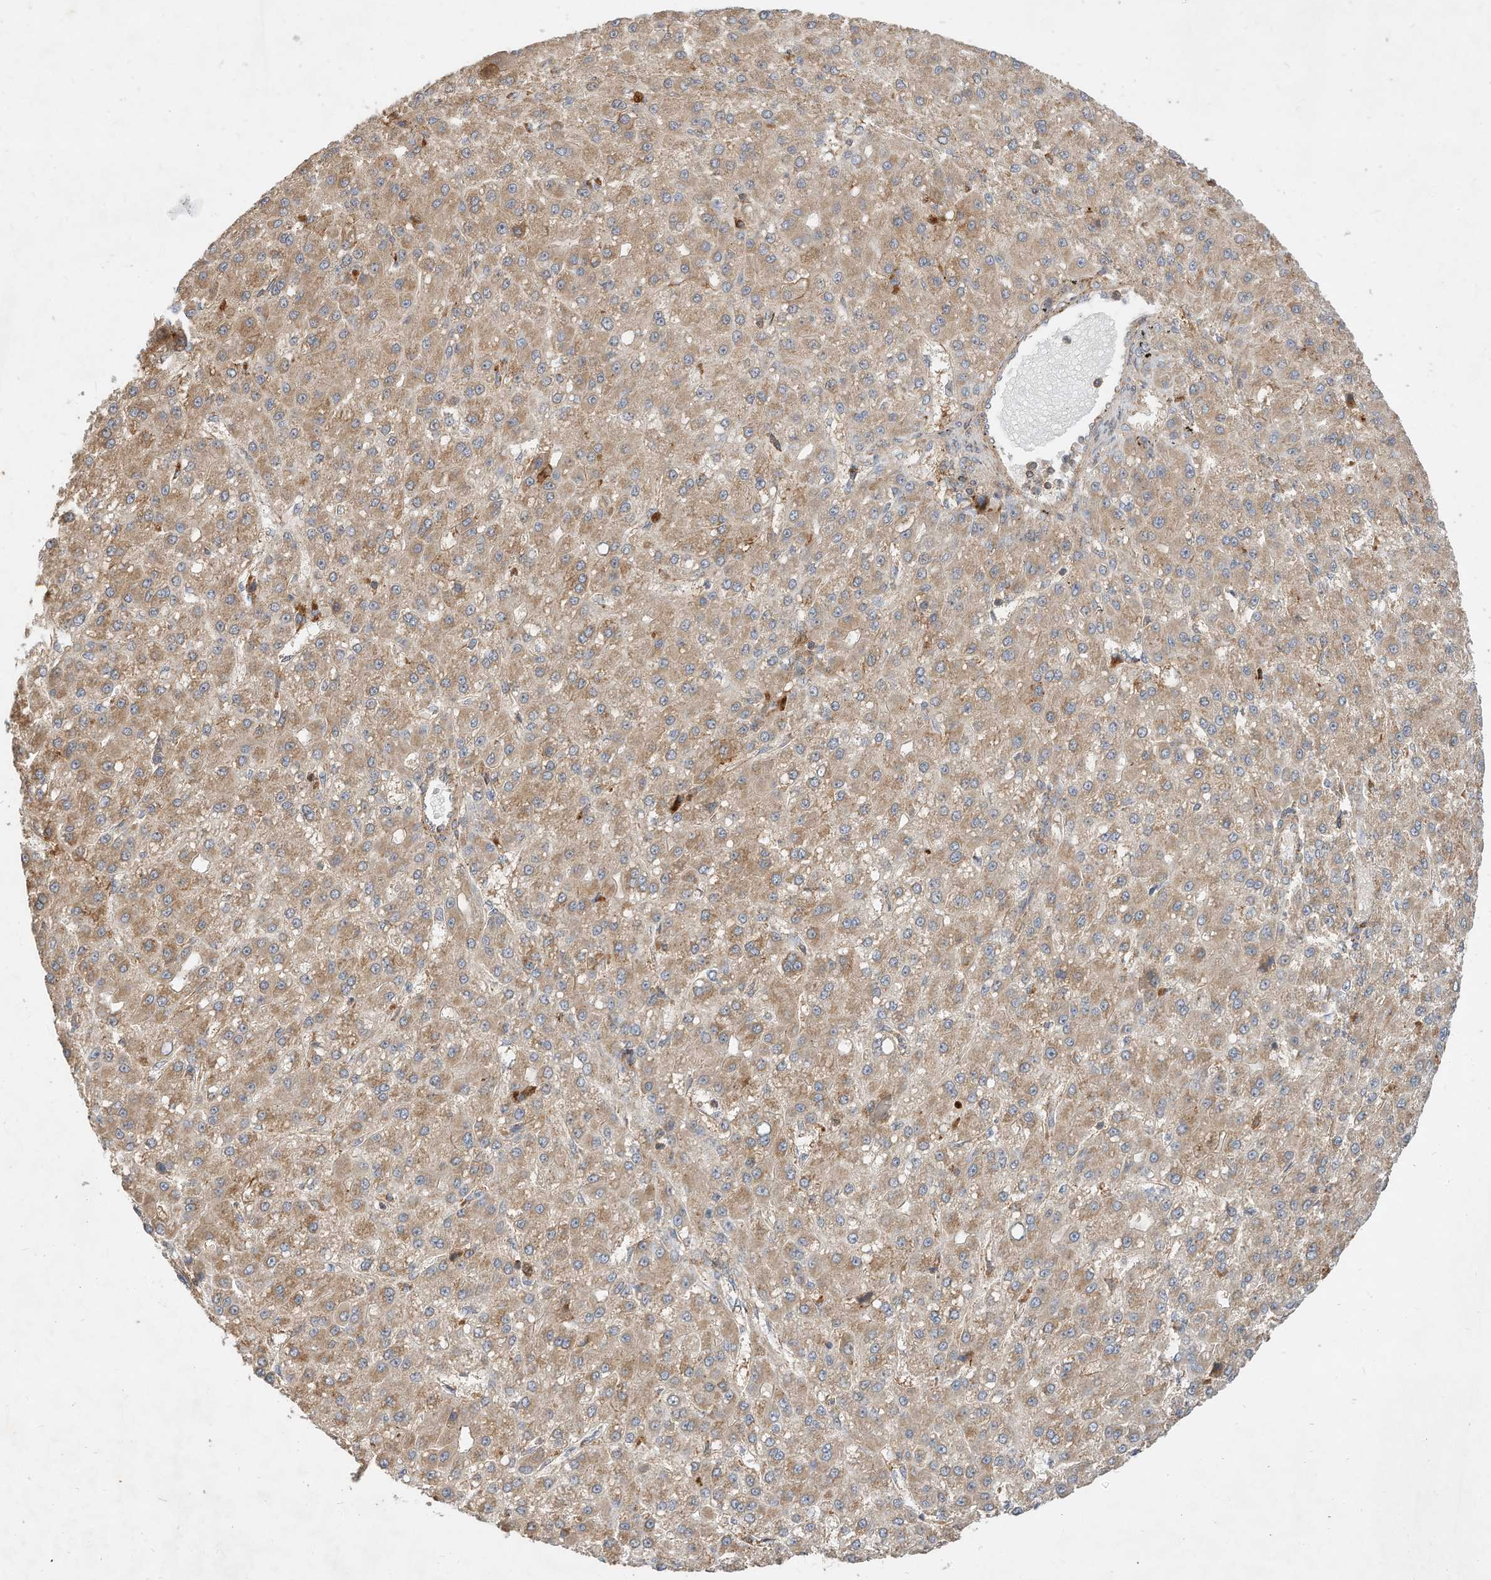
{"staining": {"intensity": "moderate", "quantity": ">75%", "location": "cytoplasmic/membranous"}, "tissue": "liver cancer", "cell_type": "Tumor cells", "image_type": "cancer", "snomed": [{"axis": "morphology", "description": "Carcinoma, Hepatocellular, NOS"}, {"axis": "topography", "description": "Liver"}], "caption": "IHC (DAB) staining of liver cancer shows moderate cytoplasmic/membranous protein expression in about >75% of tumor cells.", "gene": "CPAMD8", "patient": {"sex": "male", "age": 67}}